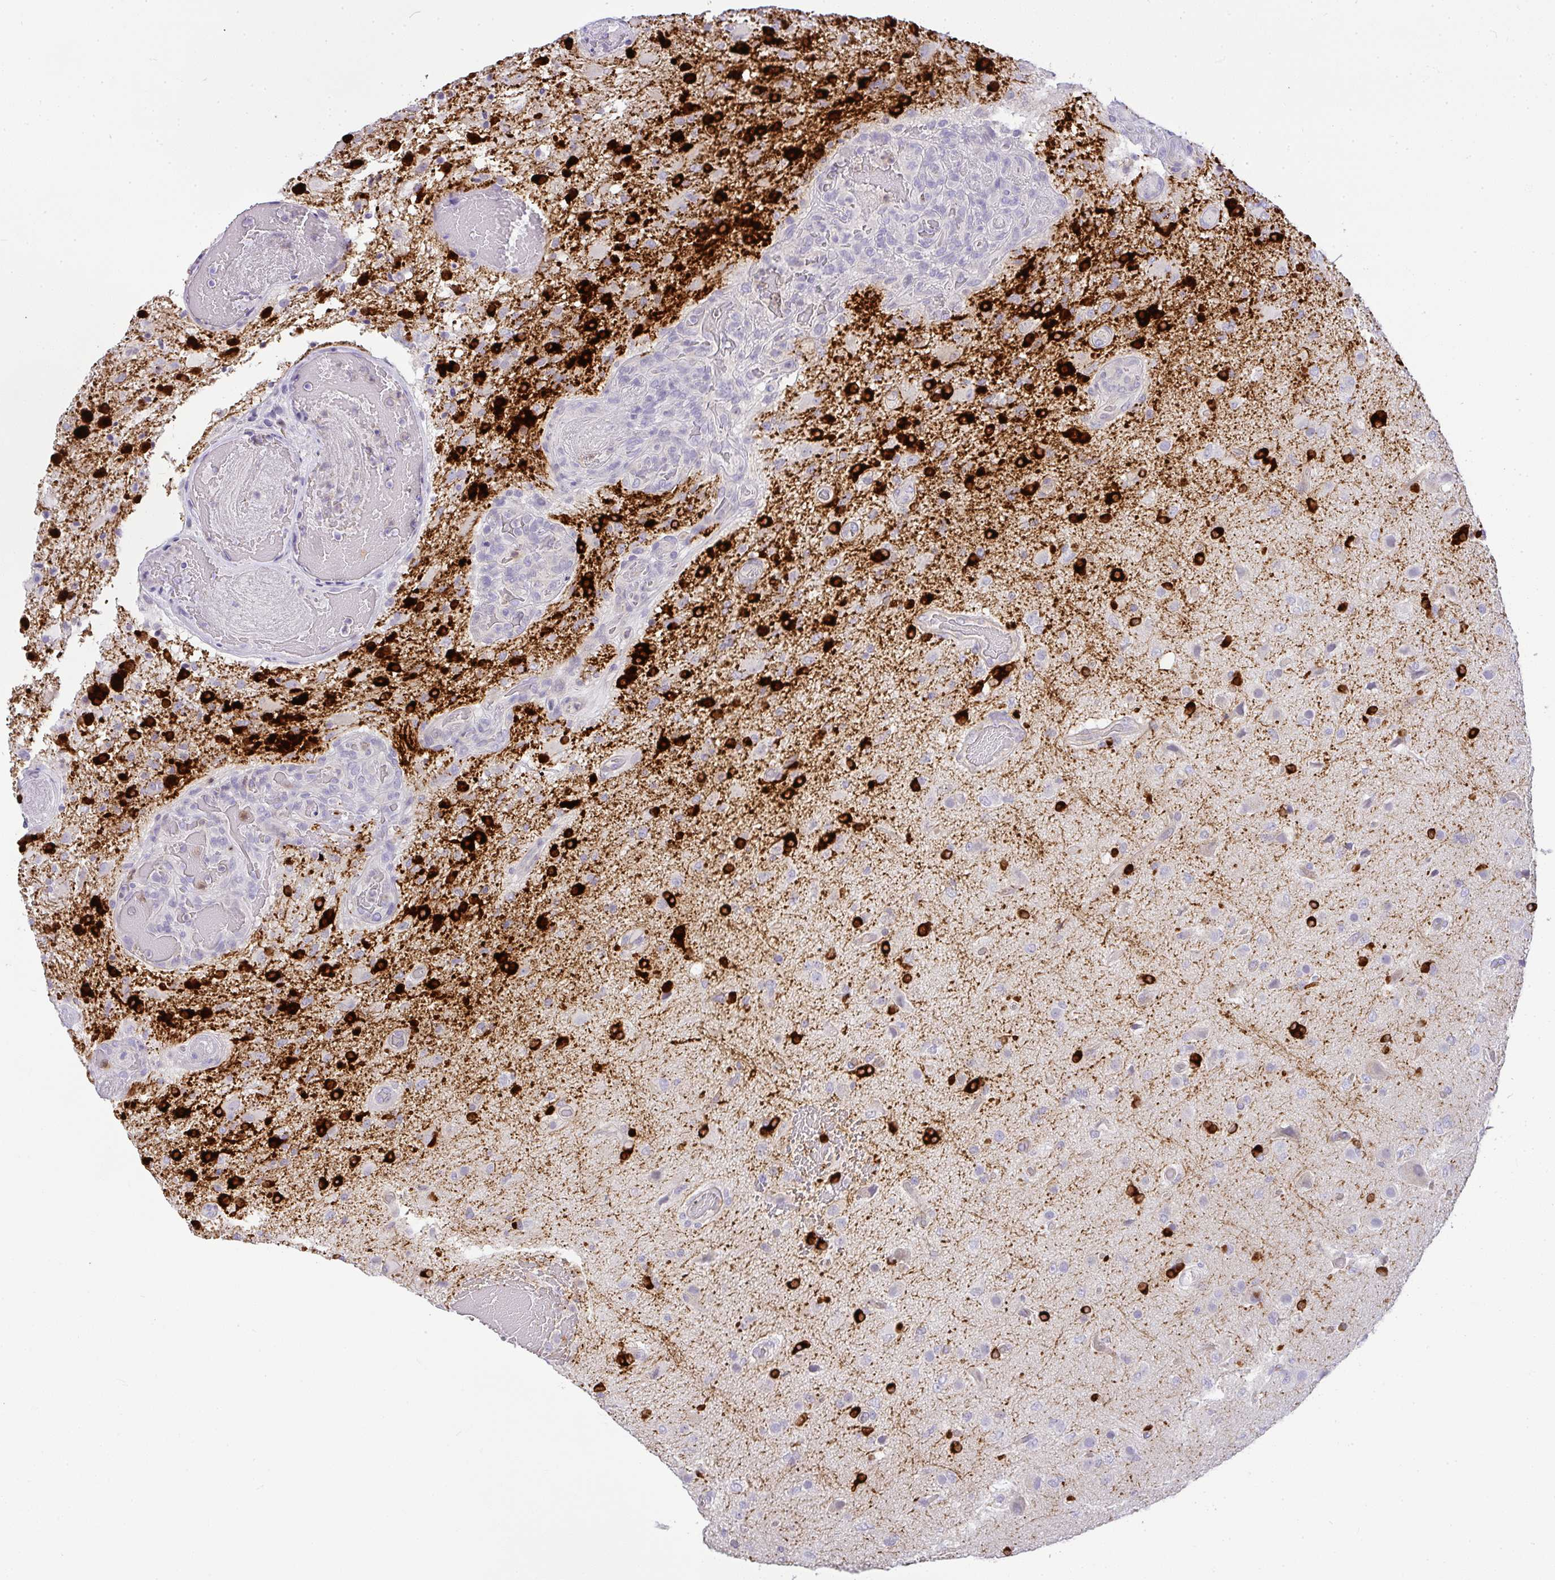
{"staining": {"intensity": "strong", "quantity": "25%-75%", "location": "cytoplasmic/membranous"}, "tissue": "glioma", "cell_type": "Tumor cells", "image_type": "cancer", "snomed": [{"axis": "morphology", "description": "Glioma, malignant, High grade"}, {"axis": "topography", "description": "Brain"}], "caption": "Immunohistochemical staining of glioma demonstrates strong cytoplasmic/membranous protein staining in about 25%-75% of tumor cells.", "gene": "LIPE", "patient": {"sex": "female", "age": 74}}